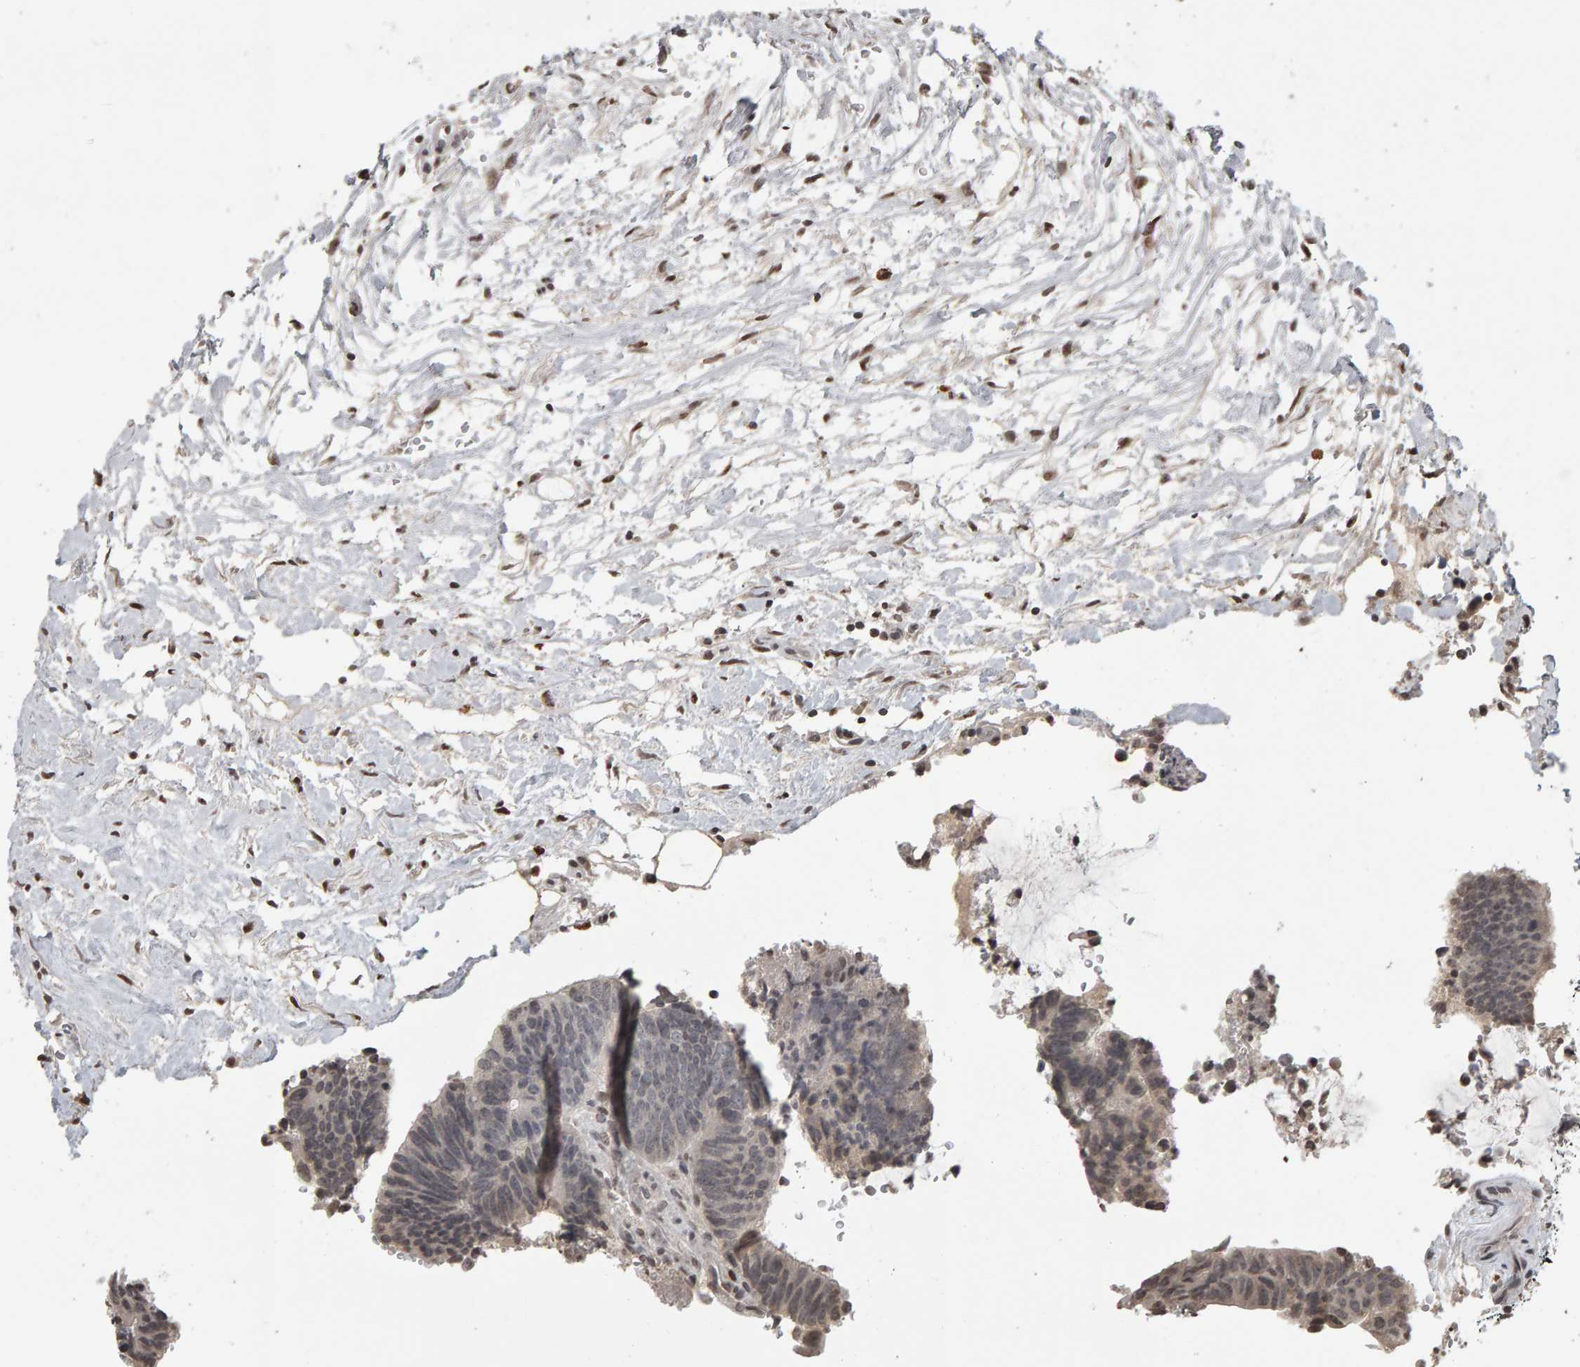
{"staining": {"intensity": "weak", "quantity": "<25%", "location": "nuclear"}, "tissue": "colorectal cancer", "cell_type": "Tumor cells", "image_type": "cancer", "snomed": [{"axis": "morphology", "description": "Adenocarcinoma, NOS"}, {"axis": "topography", "description": "Colon"}], "caption": "Immunohistochemistry photomicrograph of neoplastic tissue: human colorectal cancer stained with DAB shows no significant protein expression in tumor cells.", "gene": "TRAM1", "patient": {"sex": "male", "age": 56}}